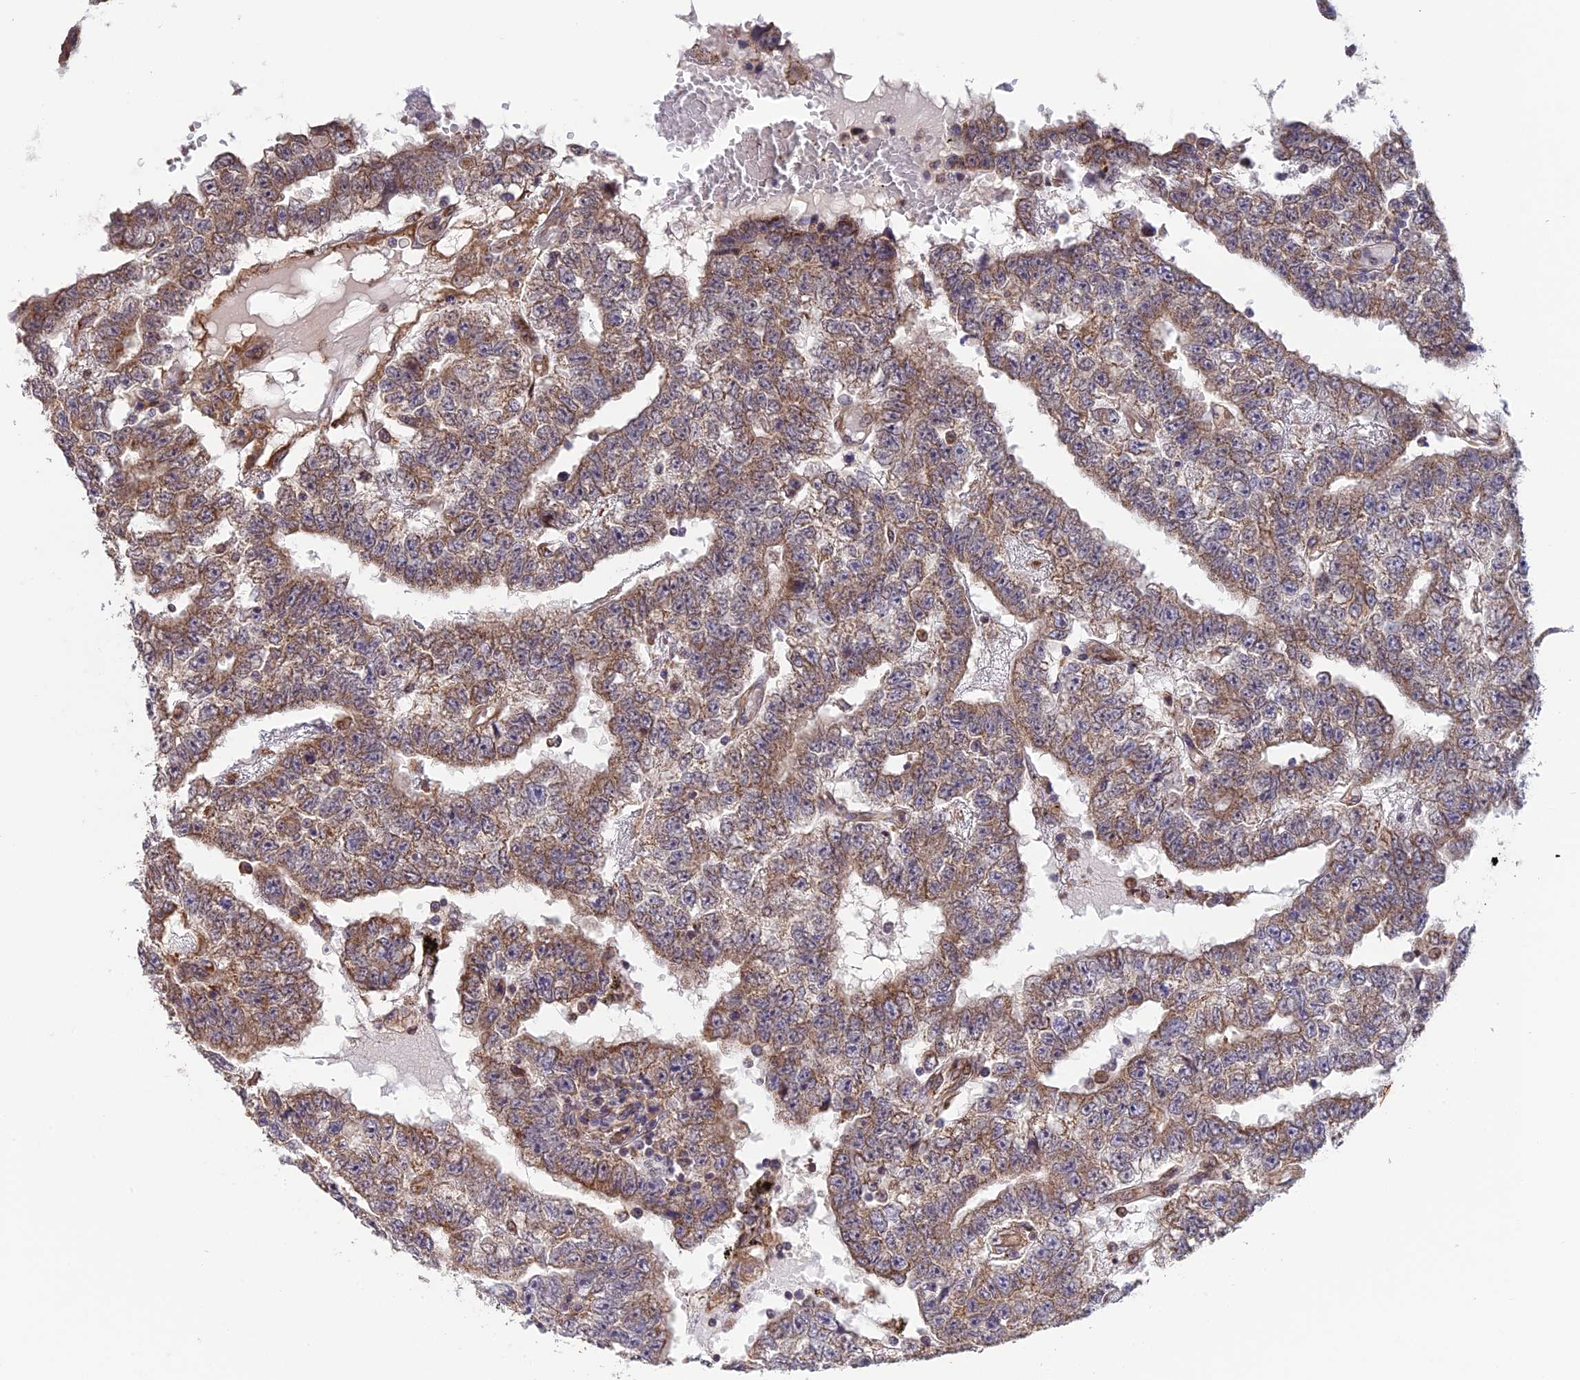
{"staining": {"intensity": "moderate", "quantity": ">75%", "location": "cytoplasmic/membranous"}, "tissue": "testis cancer", "cell_type": "Tumor cells", "image_type": "cancer", "snomed": [{"axis": "morphology", "description": "Carcinoma, Embryonal, NOS"}, {"axis": "topography", "description": "Testis"}], "caption": "A medium amount of moderate cytoplasmic/membranous staining is present in approximately >75% of tumor cells in testis embryonal carcinoma tissue. (DAB (3,3'-diaminobenzidine) = brown stain, brightfield microscopy at high magnification).", "gene": "DMRTA2", "patient": {"sex": "male", "age": 25}}